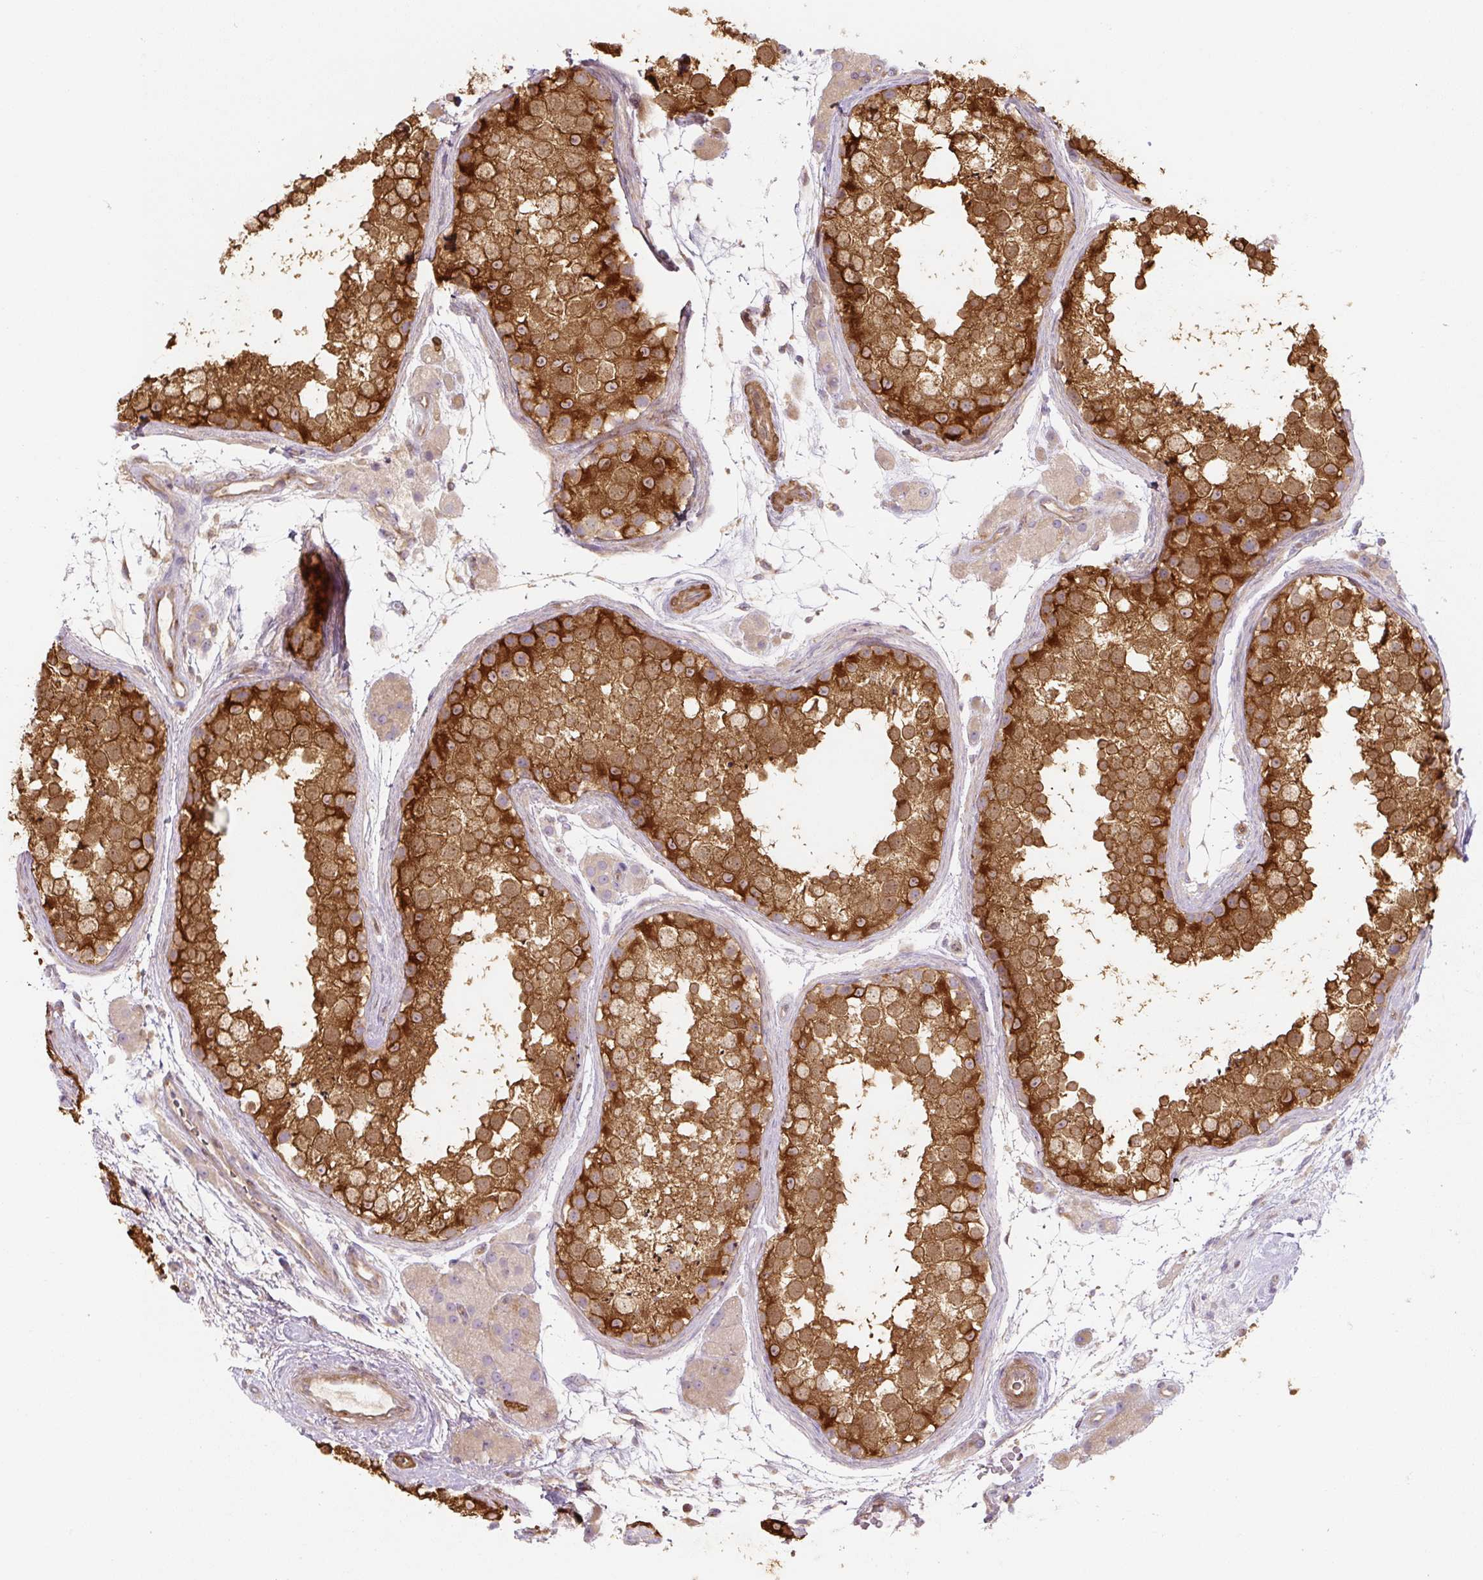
{"staining": {"intensity": "strong", "quantity": ">75%", "location": "cytoplasmic/membranous"}, "tissue": "testis", "cell_type": "Cells in seminiferous ducts", "image_type": "normal", "snomed": [{"axis": "morphology", "description": "Normal tissue, NOS"}, {"axis": "topography", "description": "Testis"}], "caption": "Cells in seminiferous ducts show high levels of strong cytoplasmic/membranous staining in approximately >75% of cells in unremarkable testis.", "gene": "RASA1", "patient": {"sex": "male", "age": 41}}